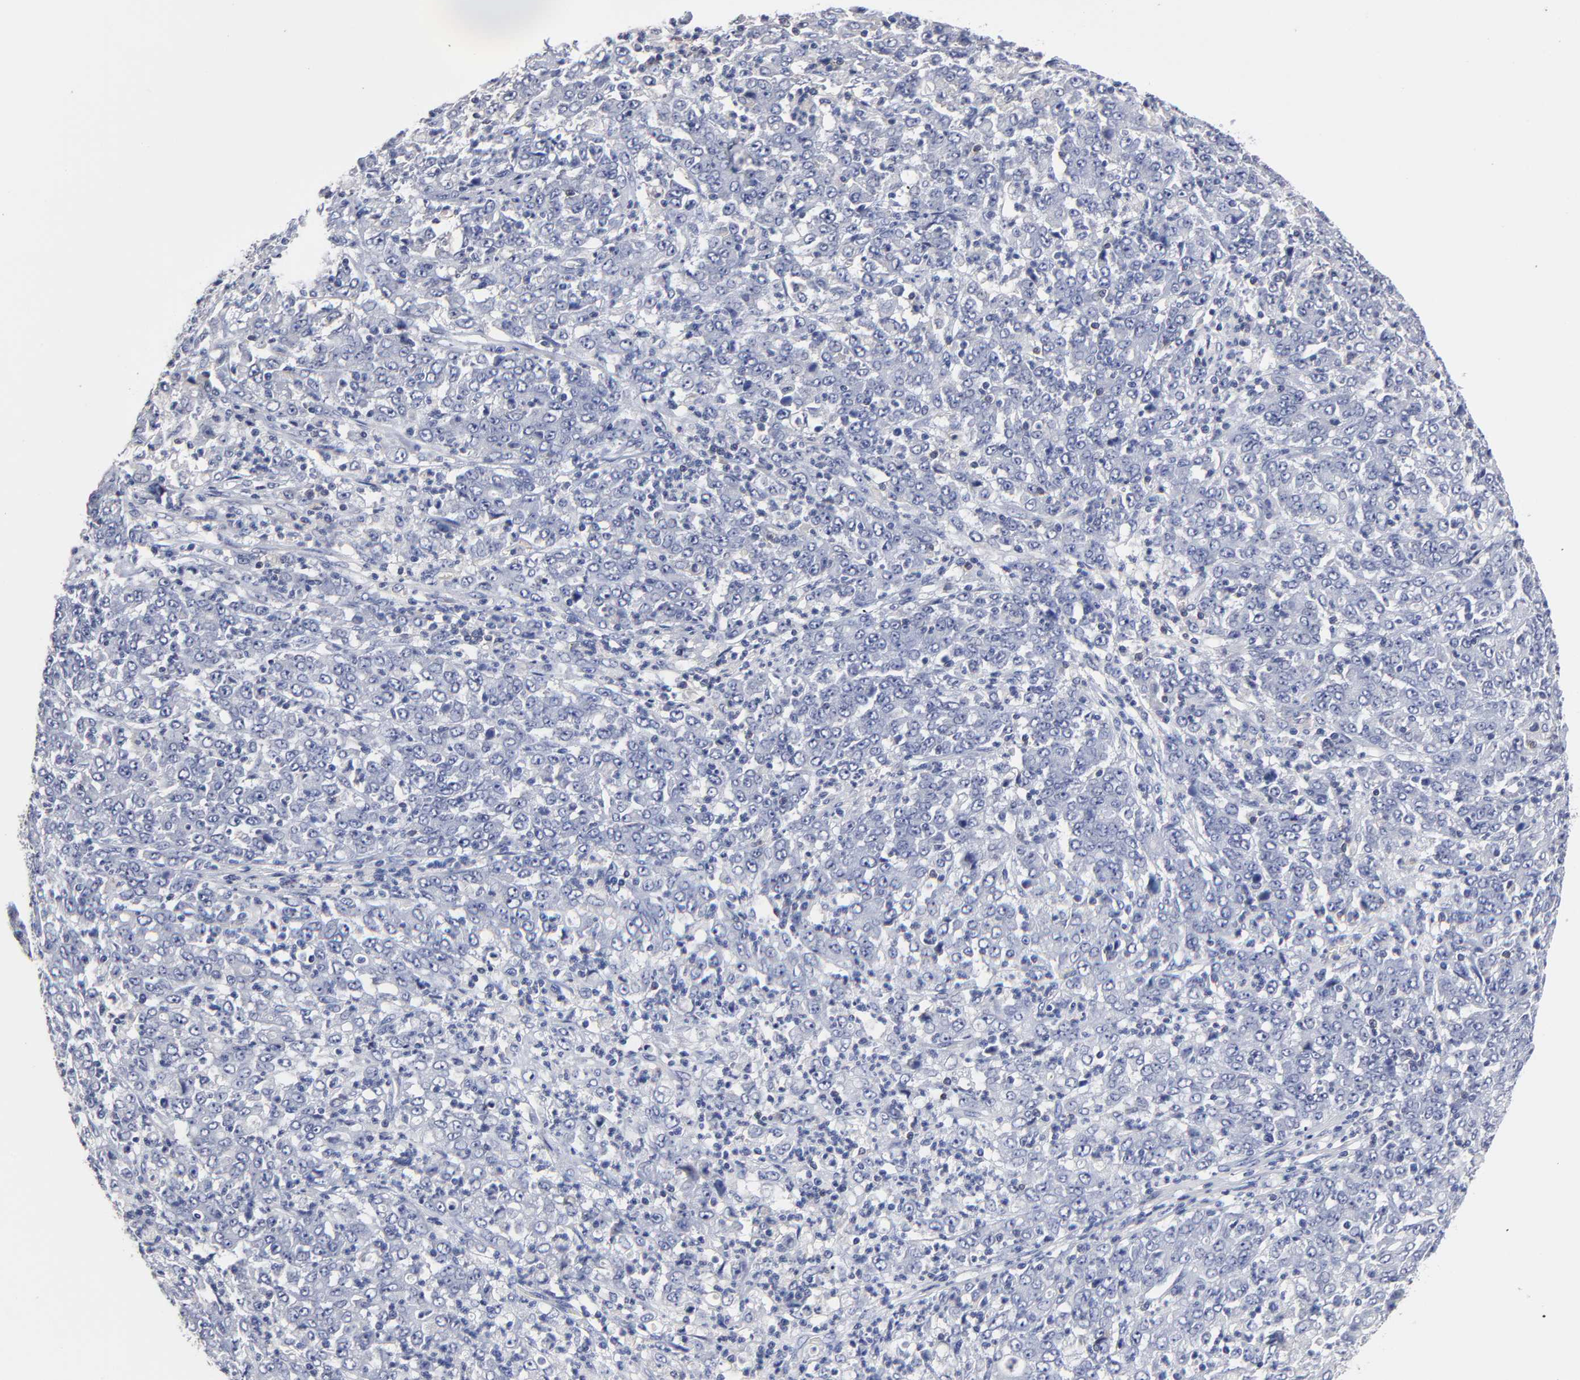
{"staining": {"intensity": "negative", "quantity": "none", "location": "none"}, "tissue": "stomach cancer", "cell_type": "Tumor cells", "image_type": "cancer", "snomed": [{"axis": "morphology", "description": "Adenocarcinoma, NOS"}, {"axis": "topography", "description": "Stomach, lower"}], "caption": "Human adenocarcinoma (stomach) stained for a protein using immunohistochemistry demonstrates no positivity in tumor cells.", "gene": "TRAT1", "patient": {"sex": "female", "age": 71}}